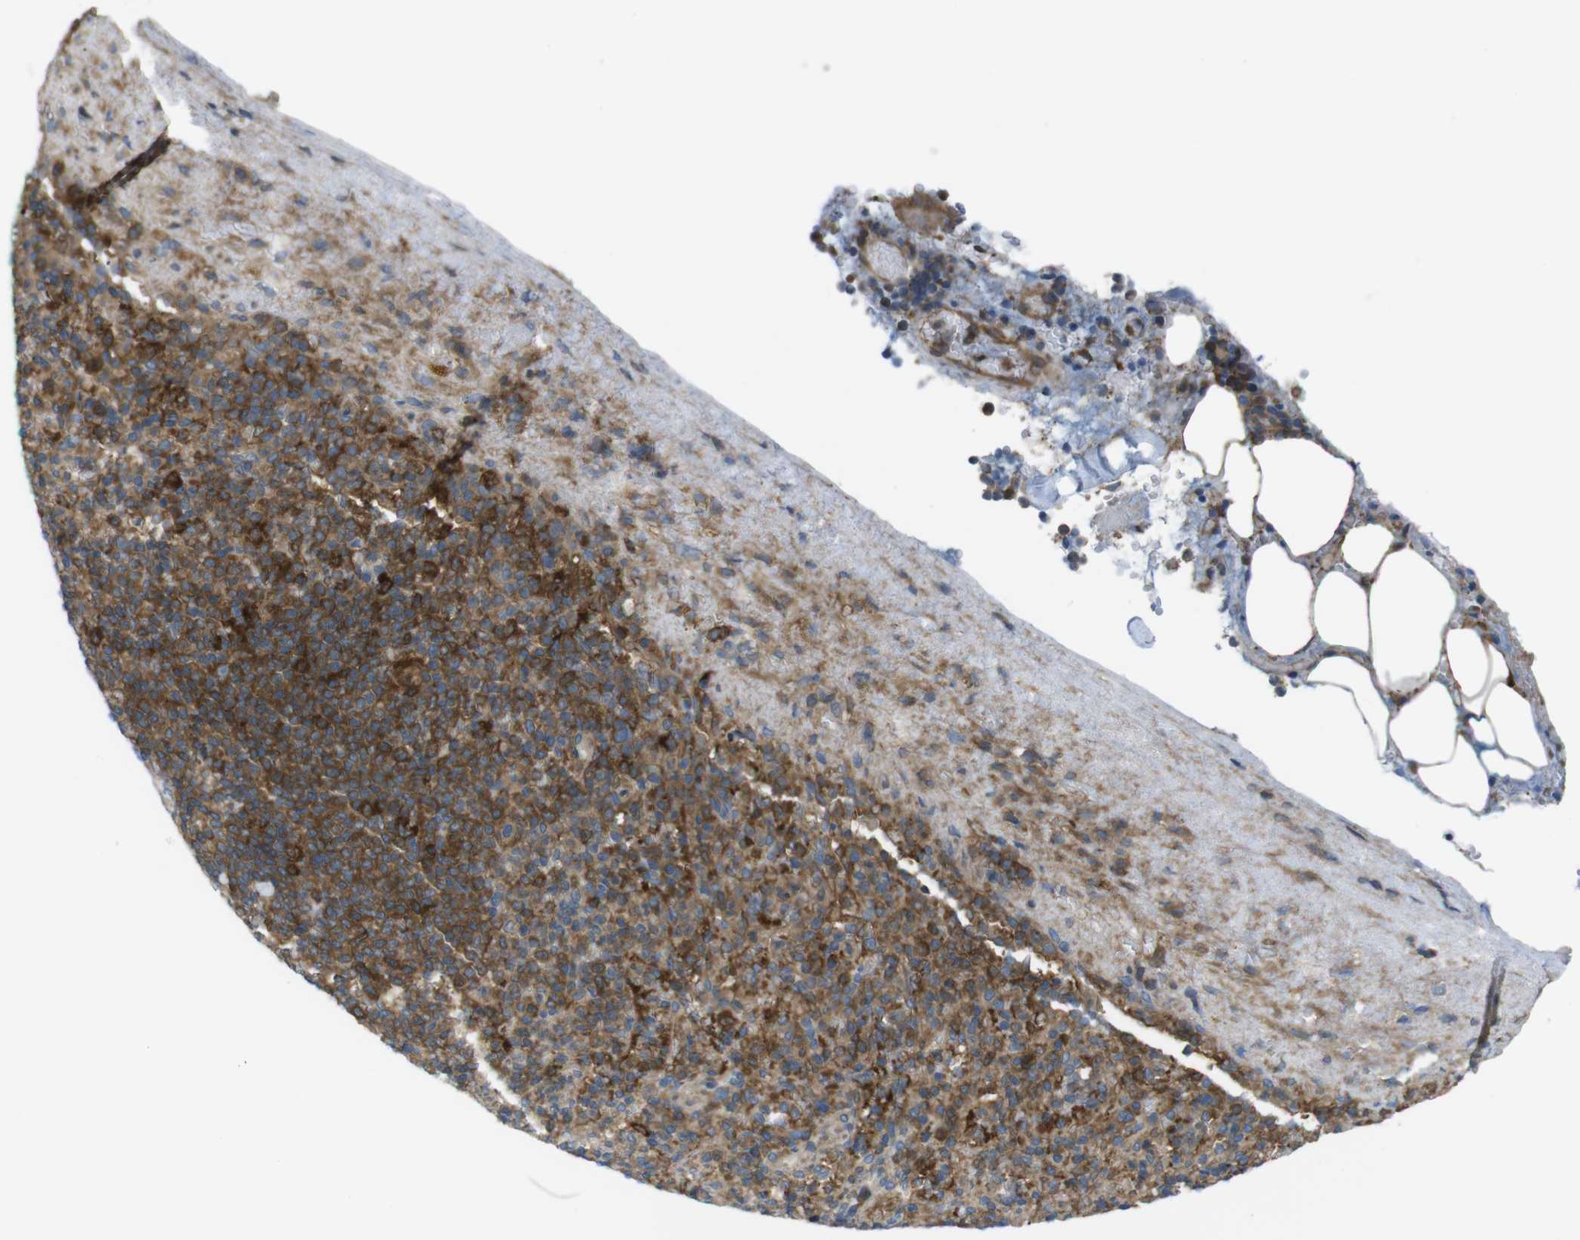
{"staining": {"intensity": "strong", "quantity": ">75%", "location": "cytoplasmic/membranous"}, "tissue": "spleen", "cell_type": "Cells in red pulp", "image_type": "normal", "snomed": [{"axis": "morphology", "description": "Normal tissue, NOS"}, {"axis": "topography", "description": "Spleen"}], "caption": "This is a histology image of immunohistochemistry staining of benign spleen, which shows strong positivity in the cytoplasmic/membranous of cells in red pulp.", "gene": "MTHFD1L", "patient": {"sex": "female", "age": 74}}